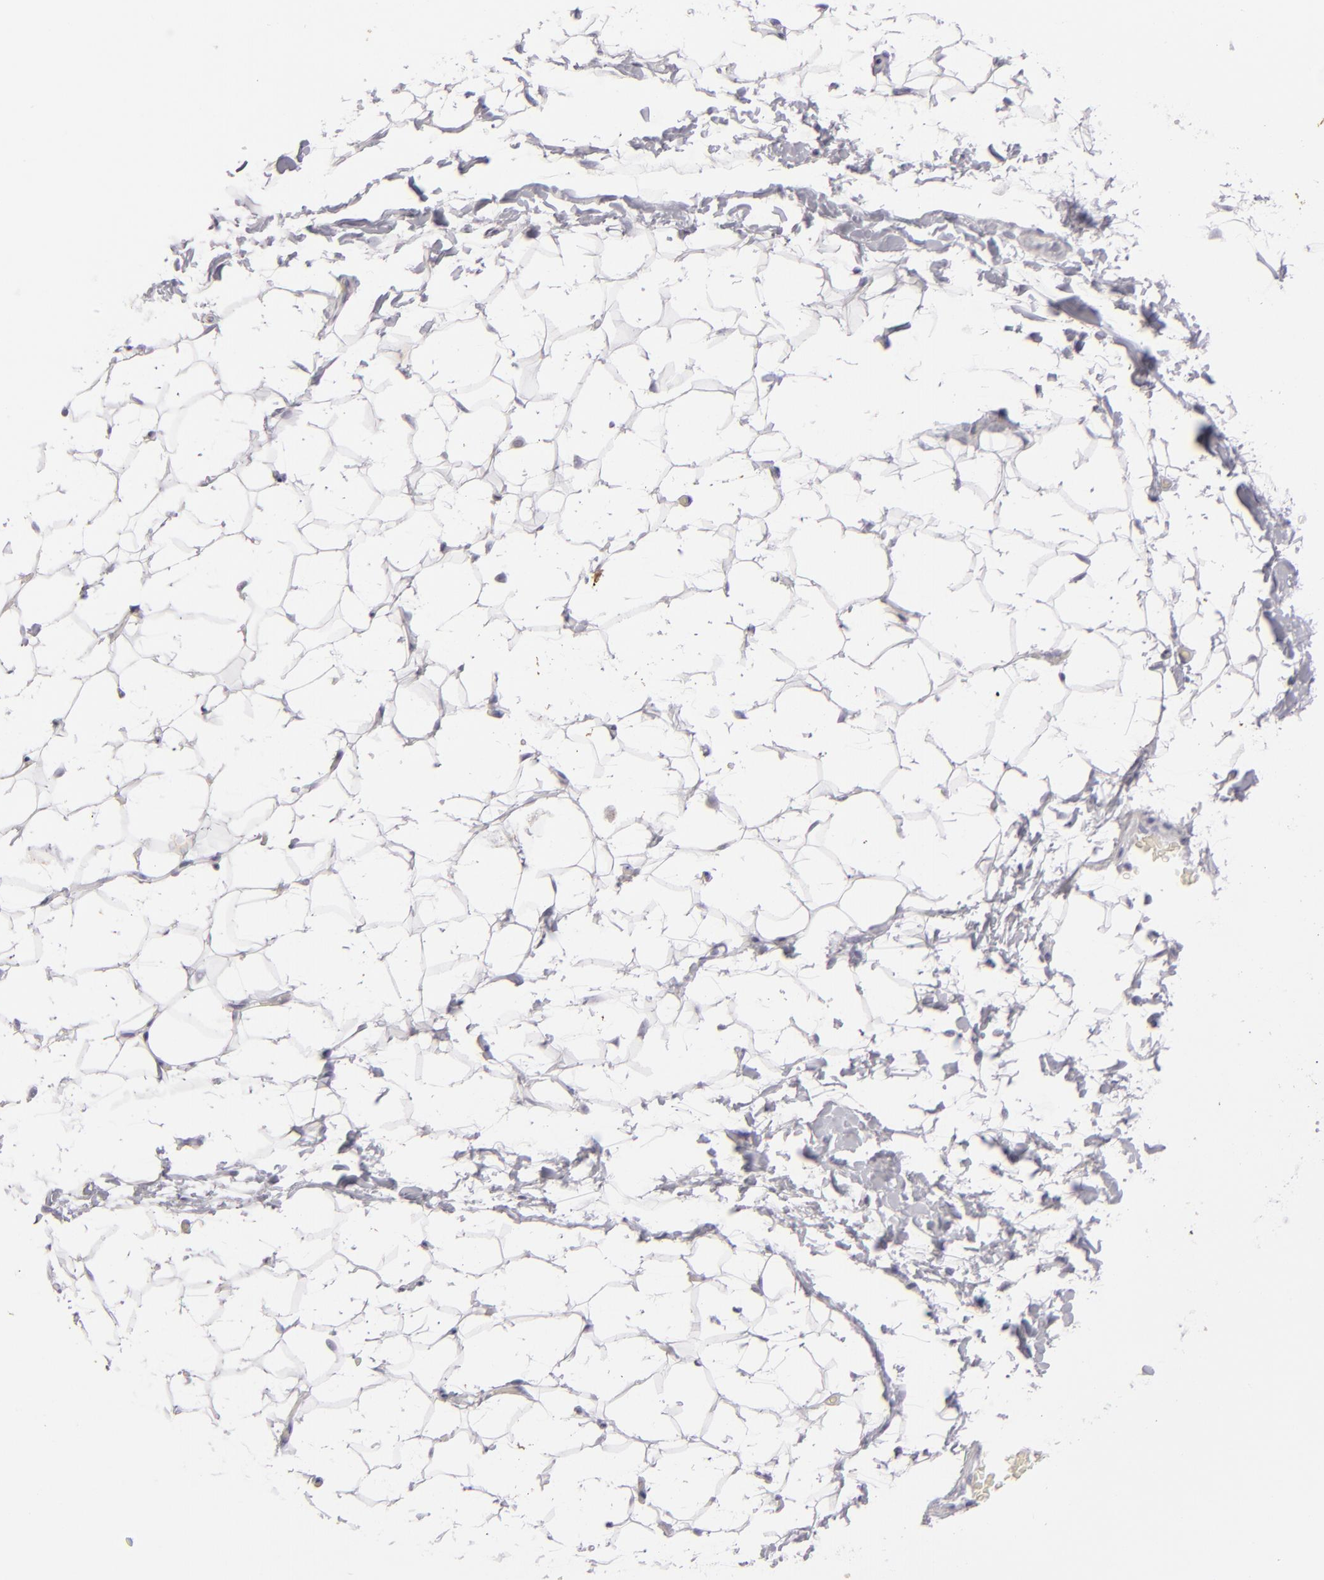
{"staining": {"intensity": "negative", "quantity": "none", "location": "none"}, "tissue": "adipose tissue", "cell_type": "Adipocytes", "image_type": "normal", "snomed": [{"axis": "morphology", "description": "Normal tissue, NOS"}, {"axis": "topography", "description": "Soft tissue"}], "caption": "A photomicrograph of adipose tissue stained for a protein demonstrates no brown staining in adipocytes.", "gene": "JUP", "patient": {"sex": "male", "age": 26}}